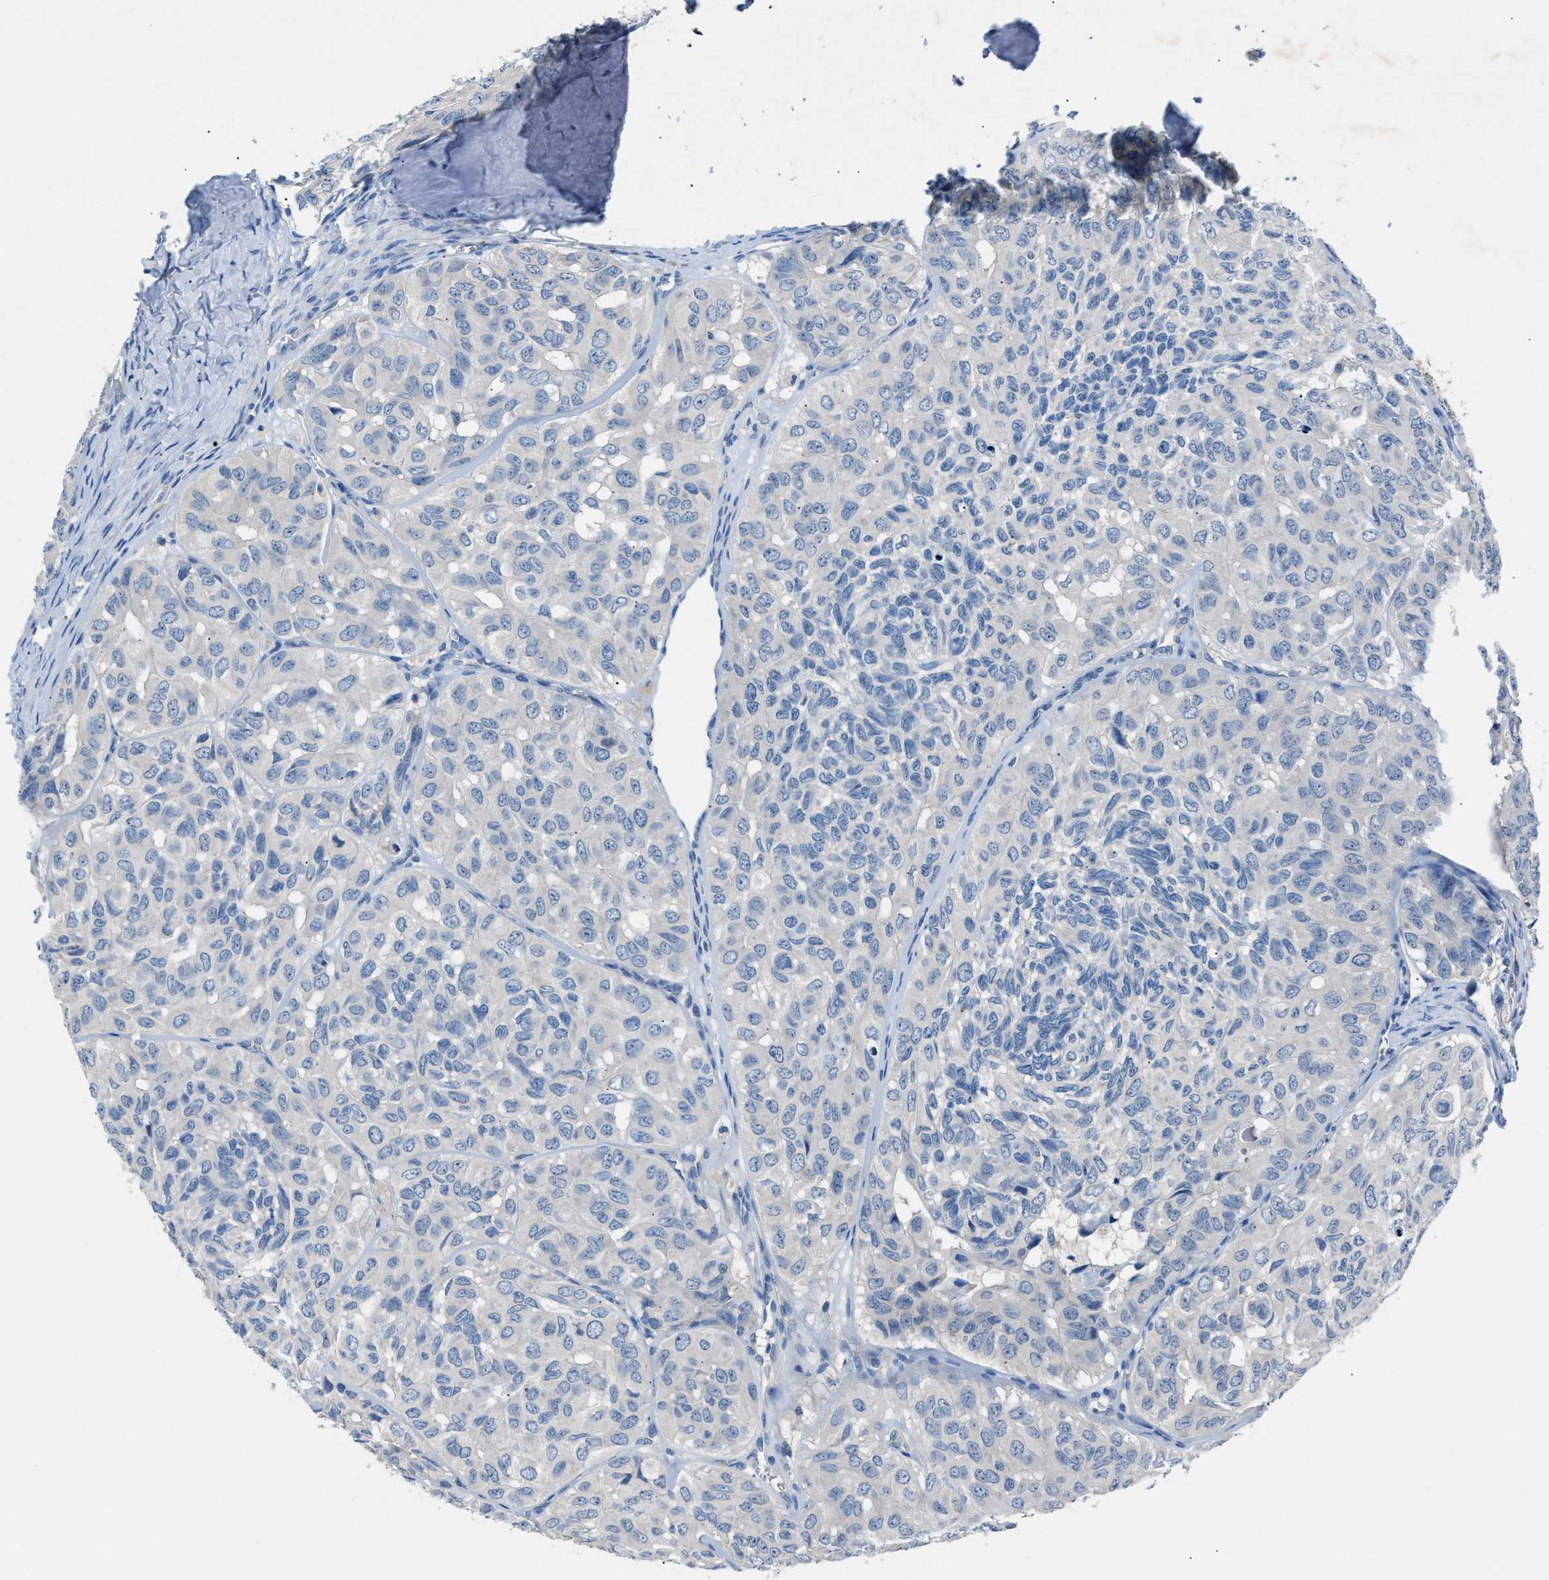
{"staining": {"intensity": "negative", "quantity": "none", "location": "none"}, "tissue": "head and neck cancer", "cell_type": "Tumor cells", "image_type": "cancer", "snomed": [{"axis": "morphology", "description": "Adenocarcinoma, NOS"}, {"axis": "topography", "description": "Salivary gland, NOS"}, {"axis": "topography", "description": "Head-Neck"}], "caption": "A micrograph of human head and neck adenocarcinoma is negative for staining in tumor cells.", "gene": "DNAAF5", "patient": {"sex": "female", "age": 76}}